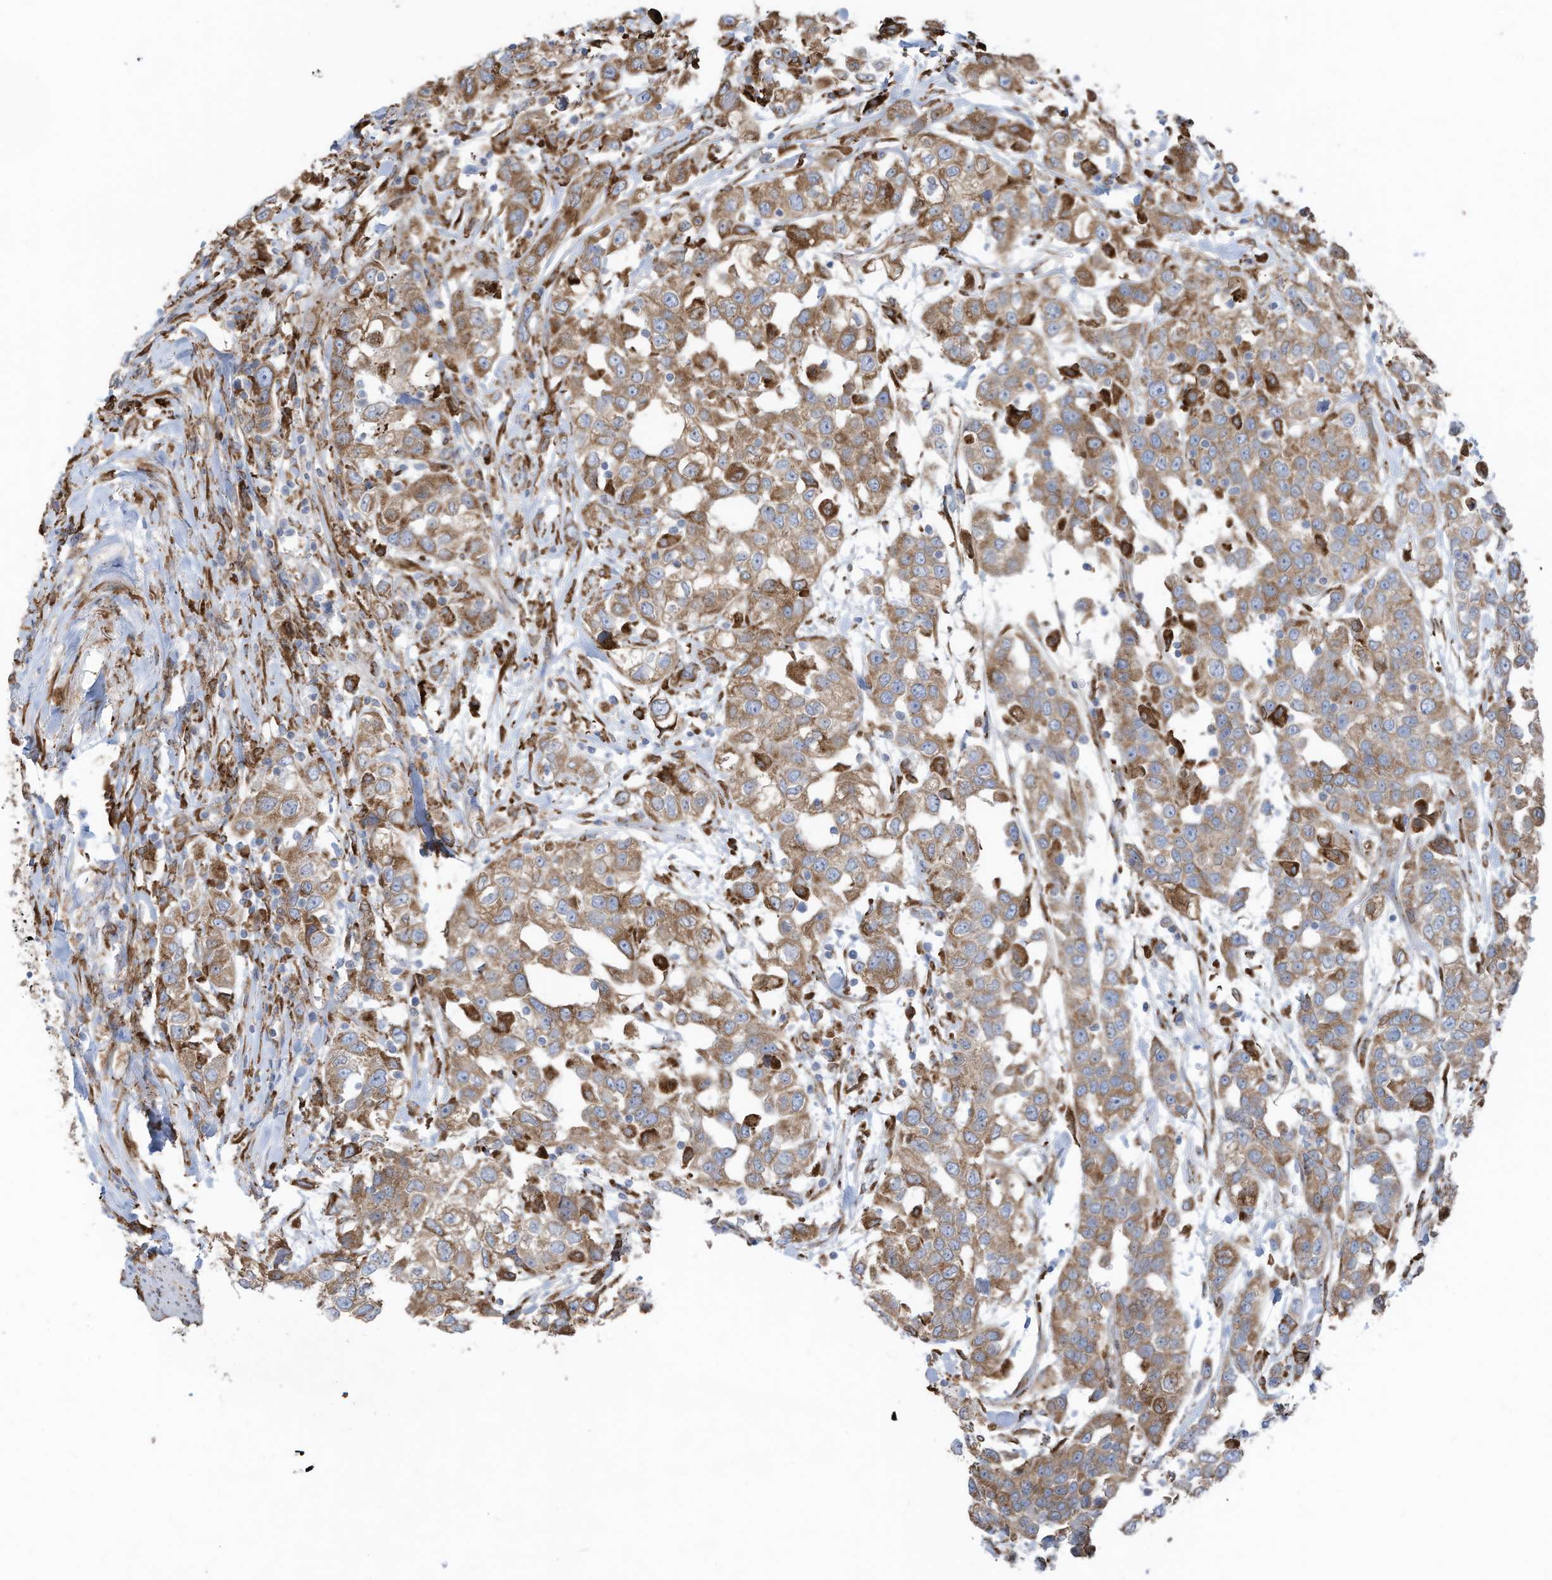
{"staining": {"intensity": "moderate", "quantity": ">75%", "location": "cytoplasmic/membranous"}, "tissue": "urothelial cancer", "cell_type": "Tumor cells", "image_type": "cancer", "snomed": [{"axis": "morphology", "description": "Urothelial carcinoma, High grade"}, {"axis": "topography", "description": "Urinary bladder"}], "caption": "Immunohistochemical staining of high-grade urothelial carcinoma shows medium levels of moderate cytoplasmic/membranous protein positivity in about >75% of tumor cells.", "gene": "ZNF354C", "patient": {"sex": "female", "age": 80}}